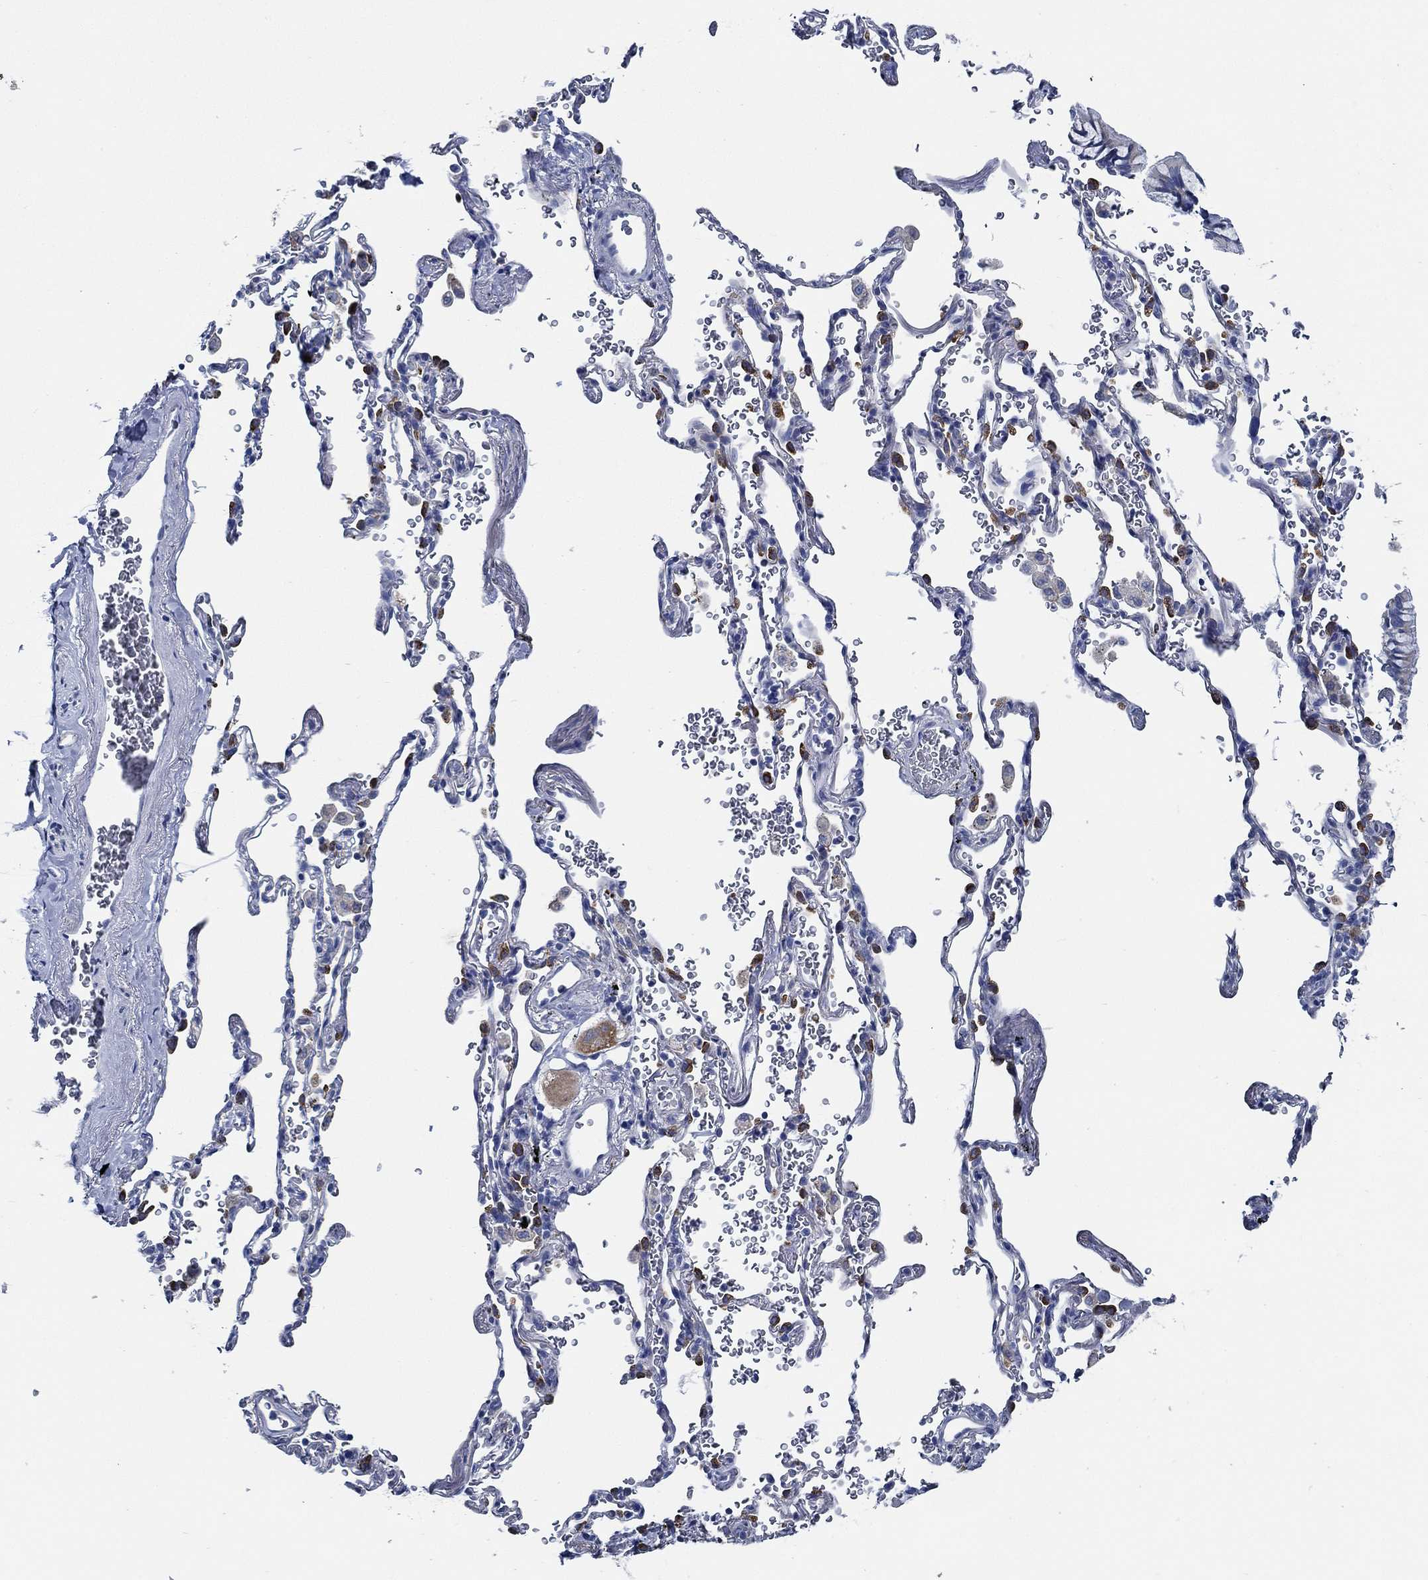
{"staining": {"intensity": "negative", "quantity": "none", "location": "none"}, "tissue": "adipose tissue", "cell_type": "Adipocytes", "image_type": "normal", "snomed": [{"axis": "morphology", "description": "Normal tissue, NOS"}, {"axis": "morphology", "description": "Adenocarcinoma, NOS"}, {"axis": "topography", "description": "Cartilage tissue"}, {"axis": "topography", "description": "Lung"}], "caption": "Histopathology image shows no significant protein expression in adipocytes of normal adipose tissue. (DAB immunohistochemistry, high magnification).", "gene": "HECW2", "patient": {"sex": "male", "age": 59}}